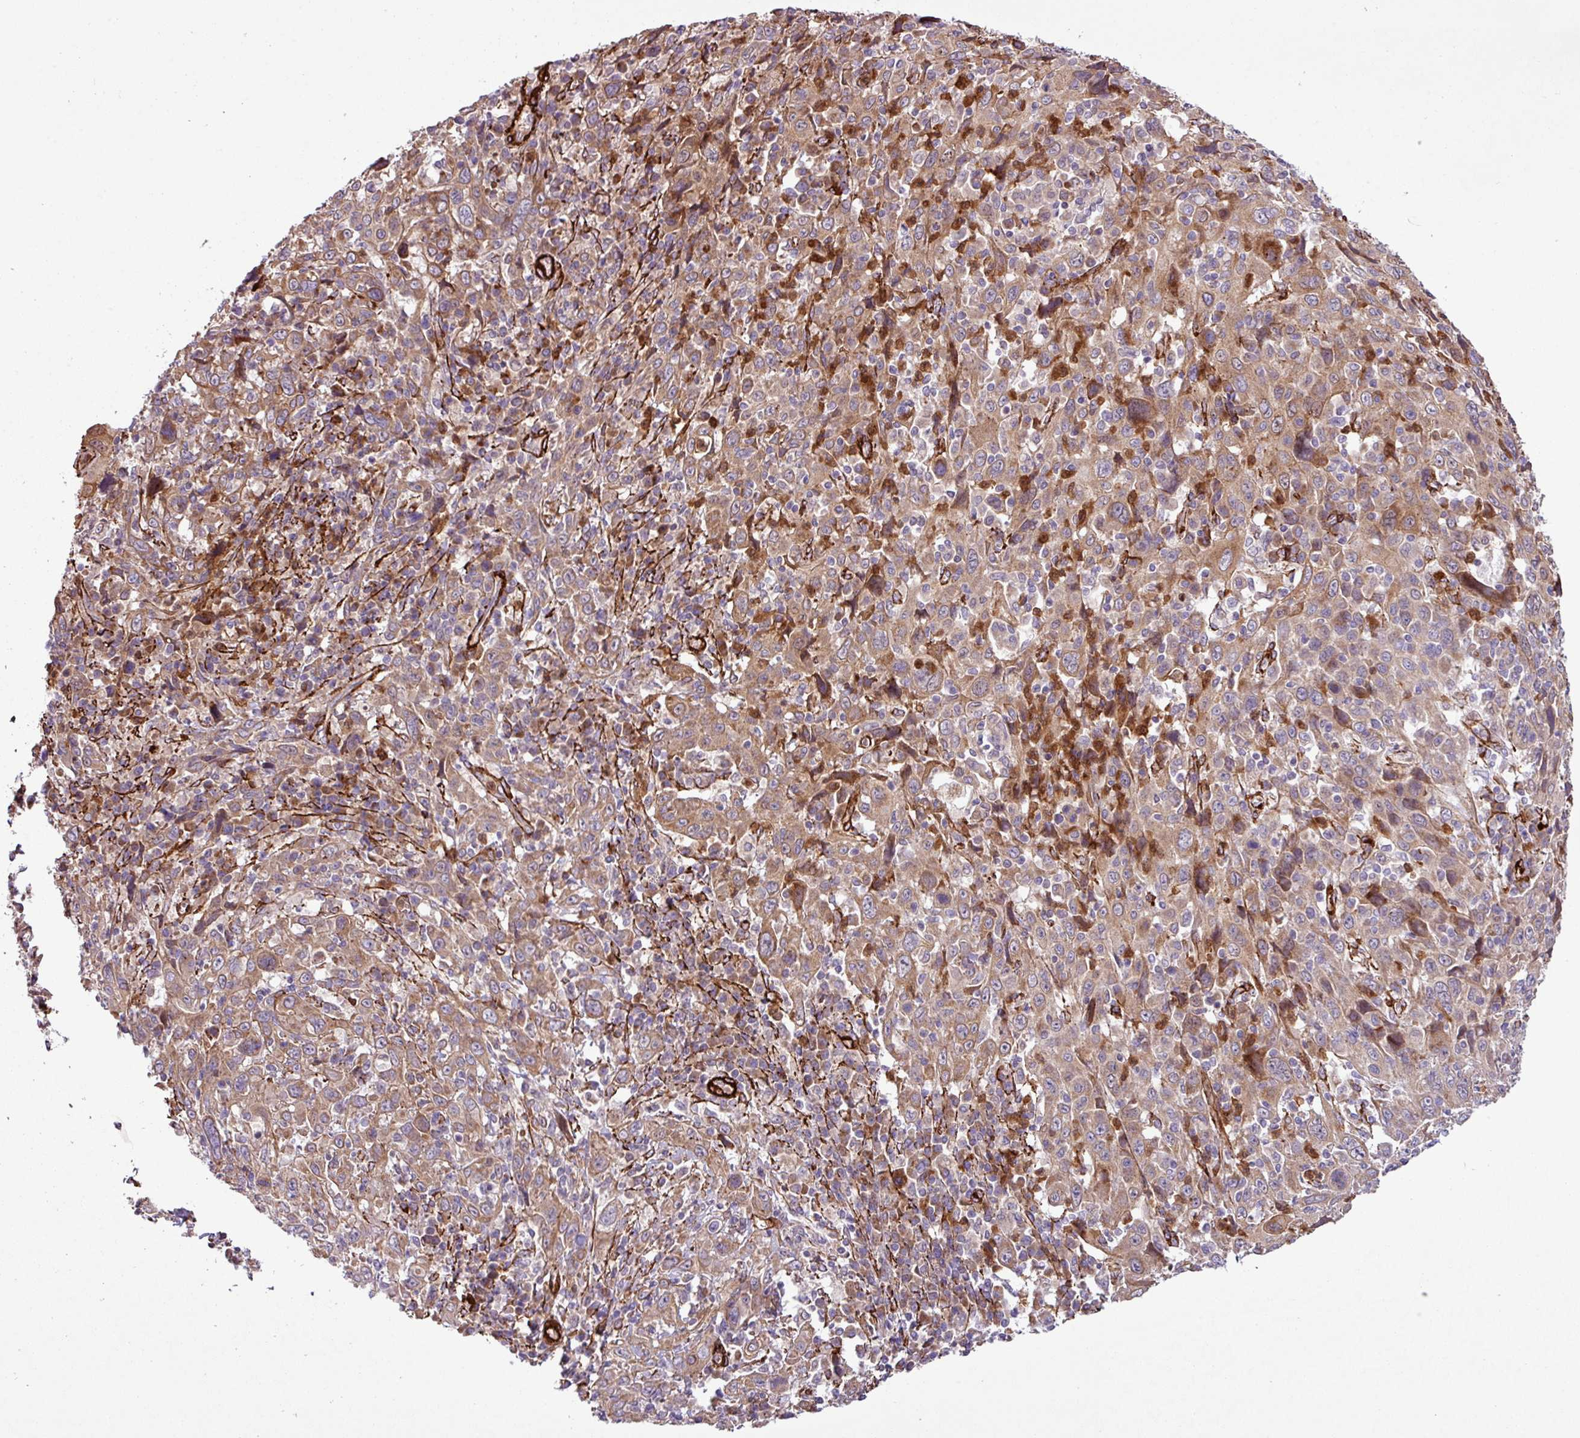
{"staining": {"intensity": "moderate", "quantity": ">75%", "location": "cytoplasmic/membranous"}, "tissue": "cervical cancer", "cell_type": "Tumor cells", "image_type": "cancer", "snomed": [{"axis": "morphology", "description": "Squamous cell carcinoma, NOS"}, {"axis": "topography", "description": "Cervix"}], "caption": "This is an image of immunohistochemistry staining of cervical cancer (squamous cell carcinoma), which shows moderate positivity in the cytoplasmic/membranous of tumor cells.", "gene": "FAM47E", "patient": {"sex": "female", "age": 46}}